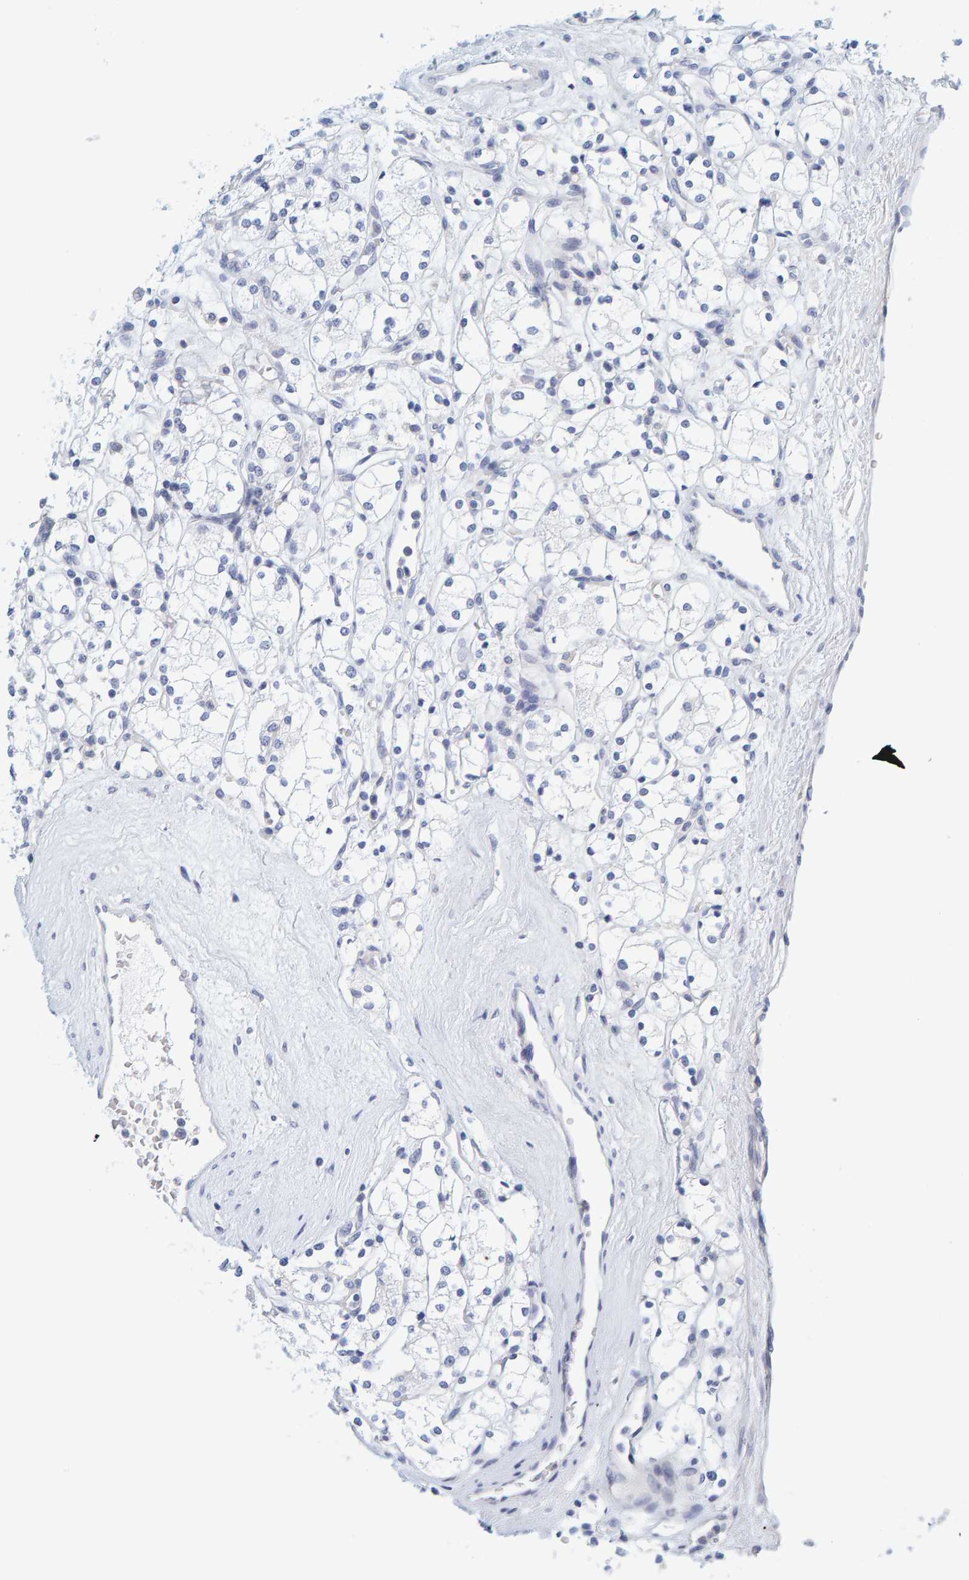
{"staining": {"intensity": "negative", "quantity": "none", "location": "none"}, "tissue": "renal cancer", "cell_type": "Tumor cells", "image_type": "cancer", "snomed": [{"axis": "morphology", "description": "Adenocarcinoma, NOS"}, {"axis": "topography", "description": "Kidney"}], "caption": "This is a histopathology image of IHC staining of renal adenocarcinoma, which shows no expression in tumor cells.", "gene": "MOG", "patient": {"sex": "male", "age": 77}}